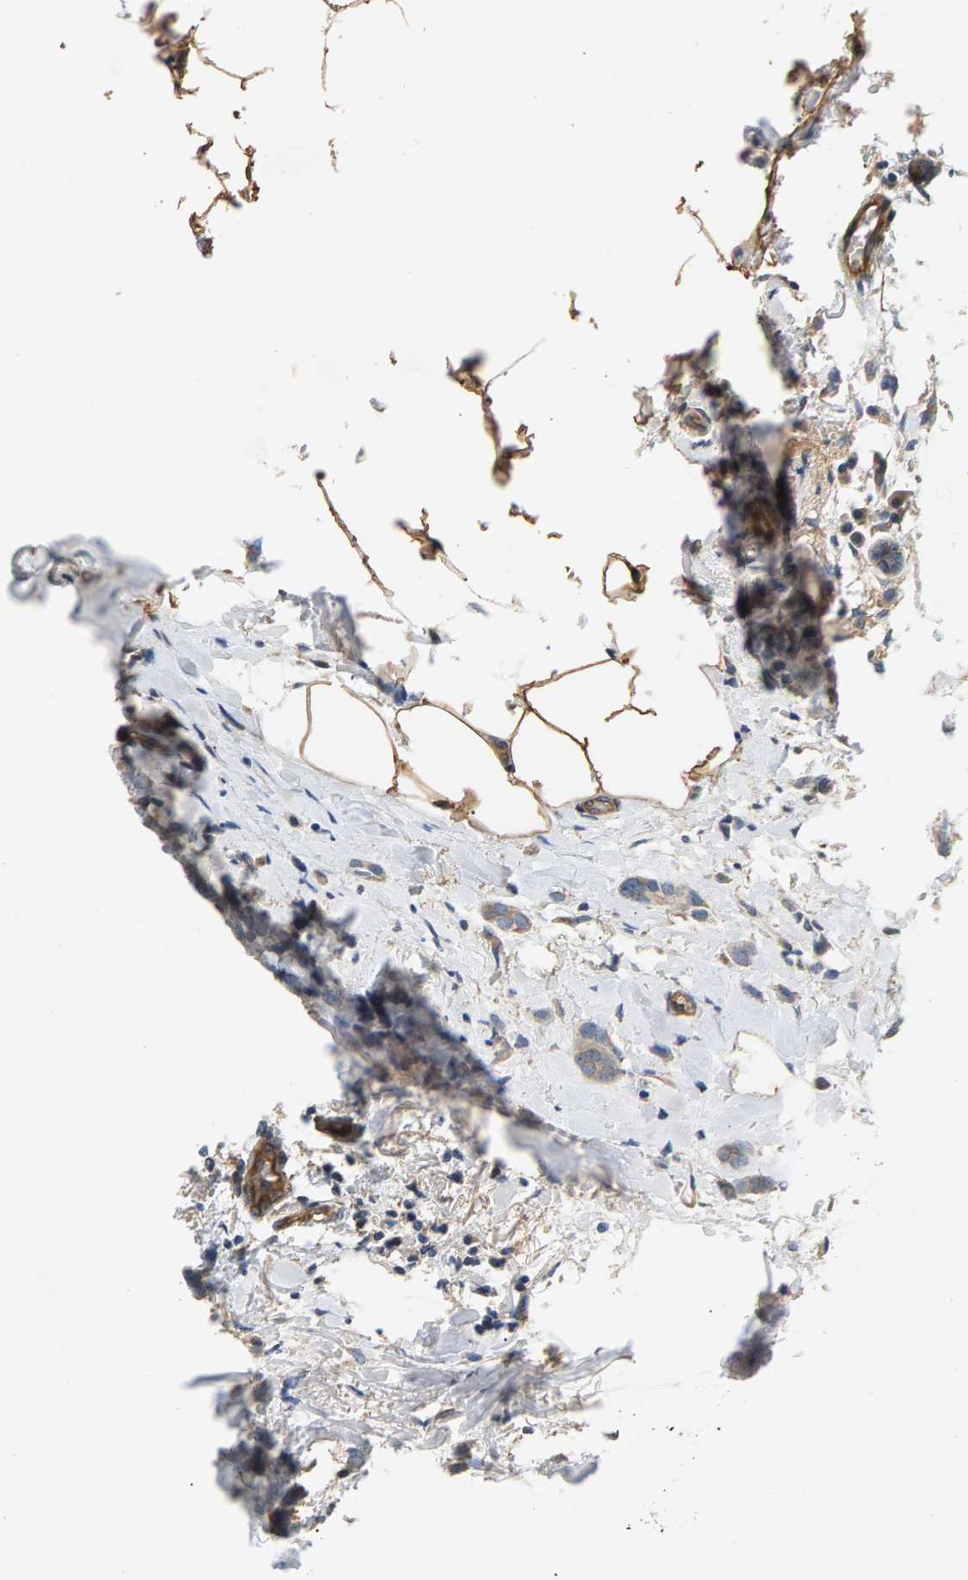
{"staining": {"intensity": "weak", "quantity": ">75%", "location": "cytoplasmic/membranous"}, "tissue": "breast cancer", "cell_type": "Tumor cells", "image_type": "cancer", "snomed": [{"axis": "morphology", "description": "Lobular carcinoma, in situ"}, {"axis": "morphology", "description": "Lobular carcinoma"}, {"axis": "topography", "description": "Breast"}], "caption": "This histopathology image reveals IHC staining of breast cancer, with low weak cytoplasmic/membranous staining in approximately >75% of tumor cells.", "gene": "KRTAP27-1", "patient": {"sex": "female", "age": 41}}